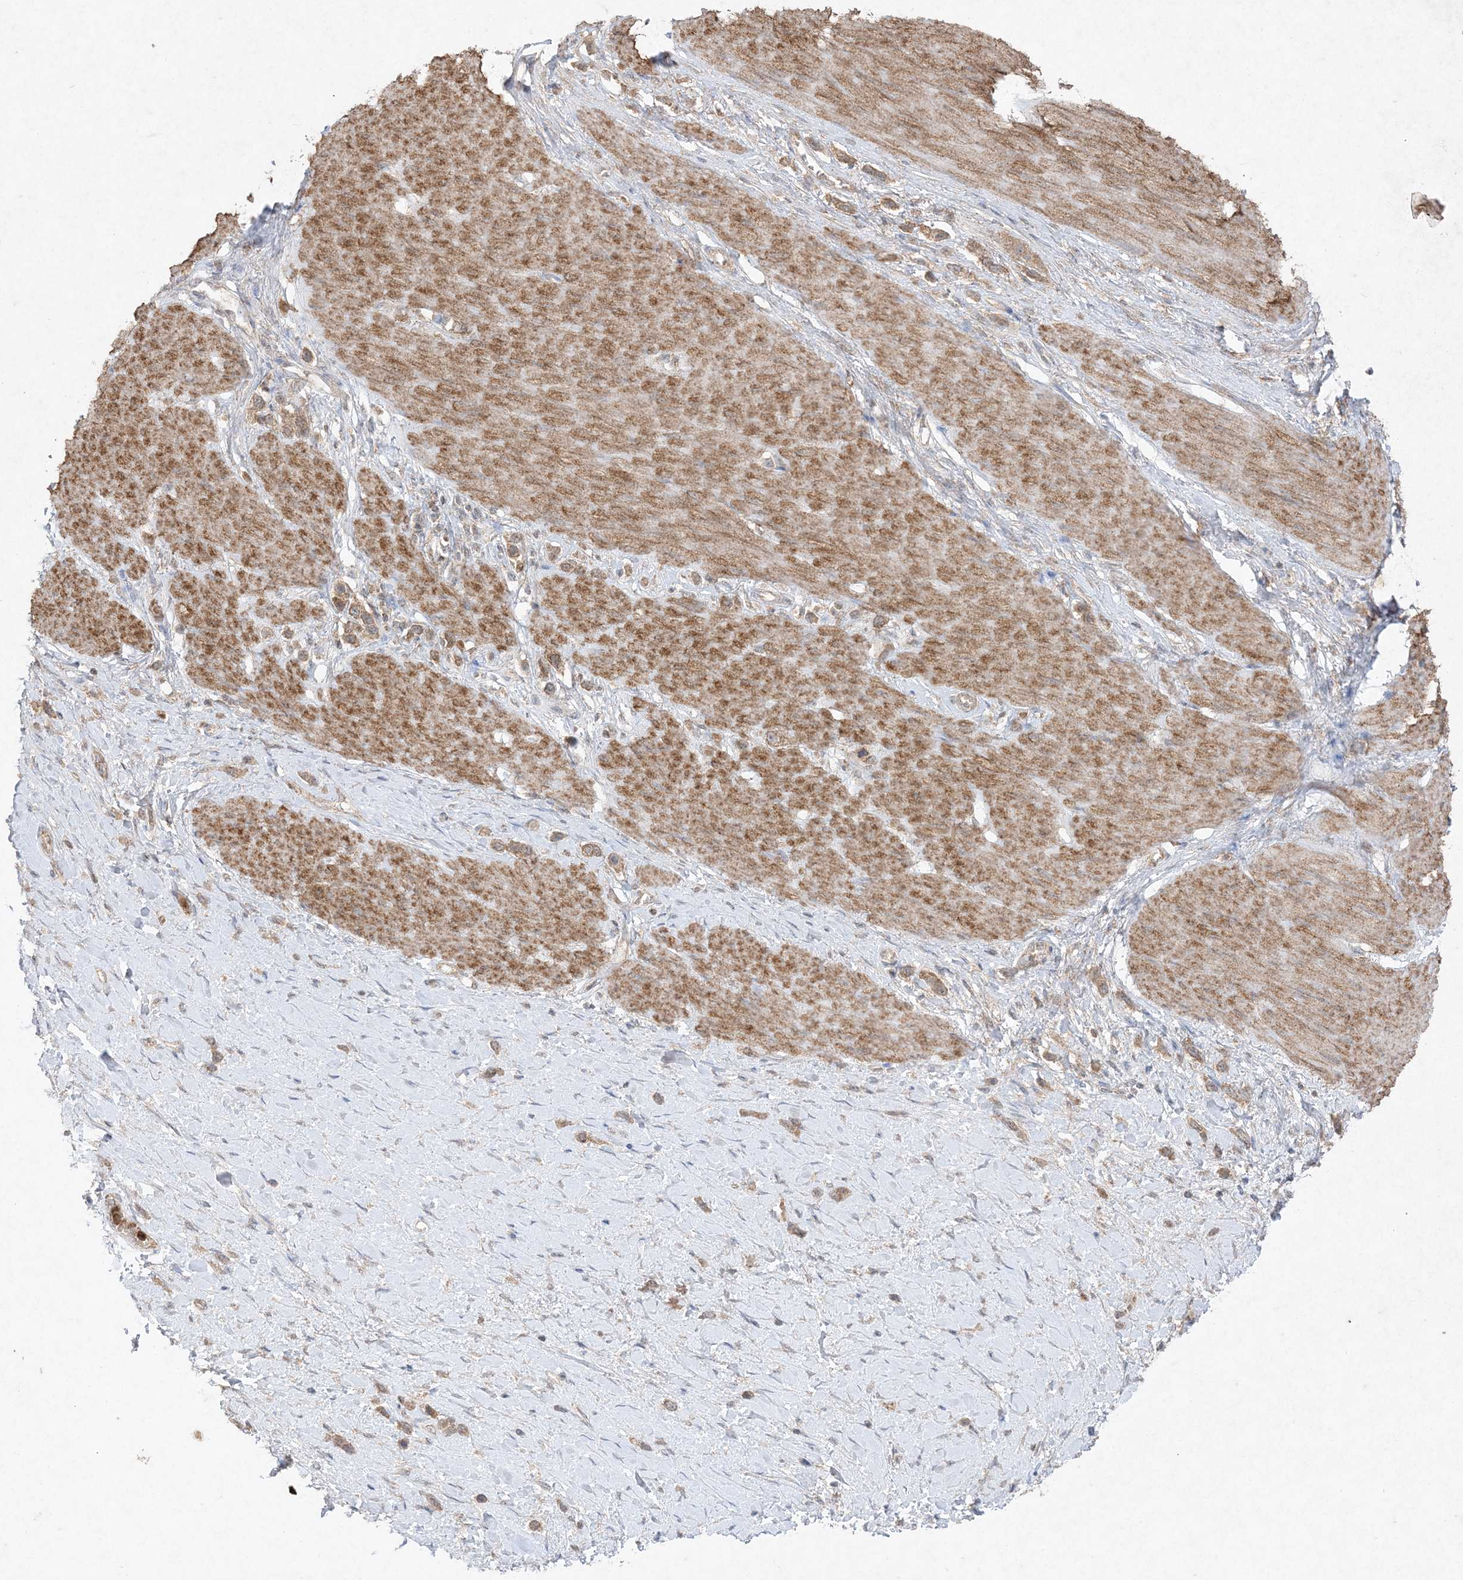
{"staining": {"intensity": "moderate", "quantity": ">75%", "location": "cytoplasmic/membranous"}, "tissue": "stomach cancer", "cell_type": "Tumor cells", "image_type": "cancer", "snomed": [{"axis": "morphology", "description": "Adenocarcinoma, NOS"}, {"axis": "topography", "description": "Stomach"}], "caption": "Moderate cytoplasmic/membranous positivity is appreciated in about >75% of tumor cells in stomach cancer.", "gene": "UBE2C", "patient": {"sex": "female", "age": 65}}